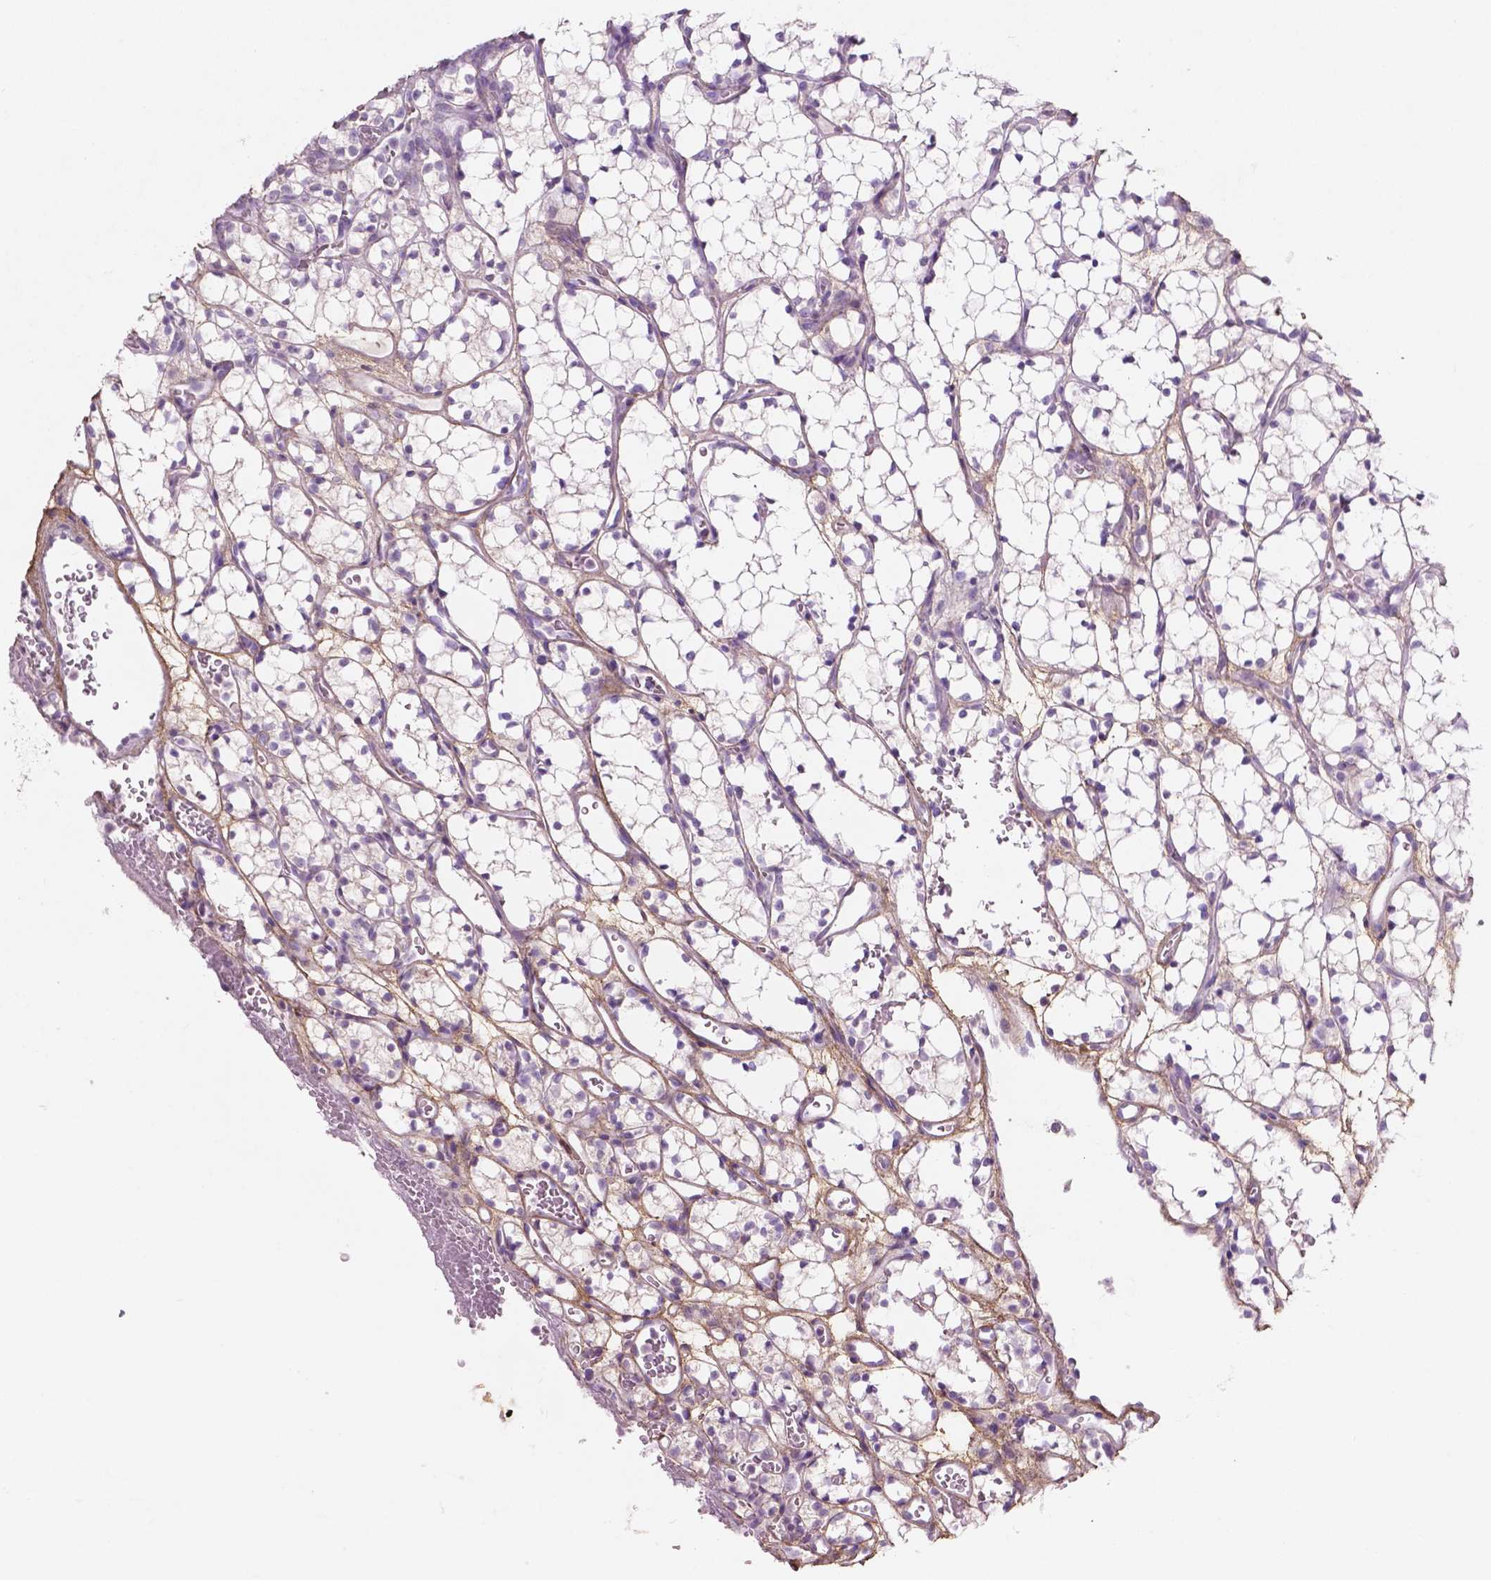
{"staining": {"intensity": "negative", "quantity": "none", "location": "none"}, "tissue": "renal cancer", "cell_type": "Tumor cells", "image_type": "cancer", "snomed": [{"axis": "morphology", "description": "Adenocarcinoma, NOS"}, {"axis": "topography", "description": "Kidney"}], "caption": "Human renal adenocarcinoma stained for a protein using immunohistochemistry displays no positivity in tumor cells.", "gene": "DLG2", "patient": {"sex": "female", "age": 69}}